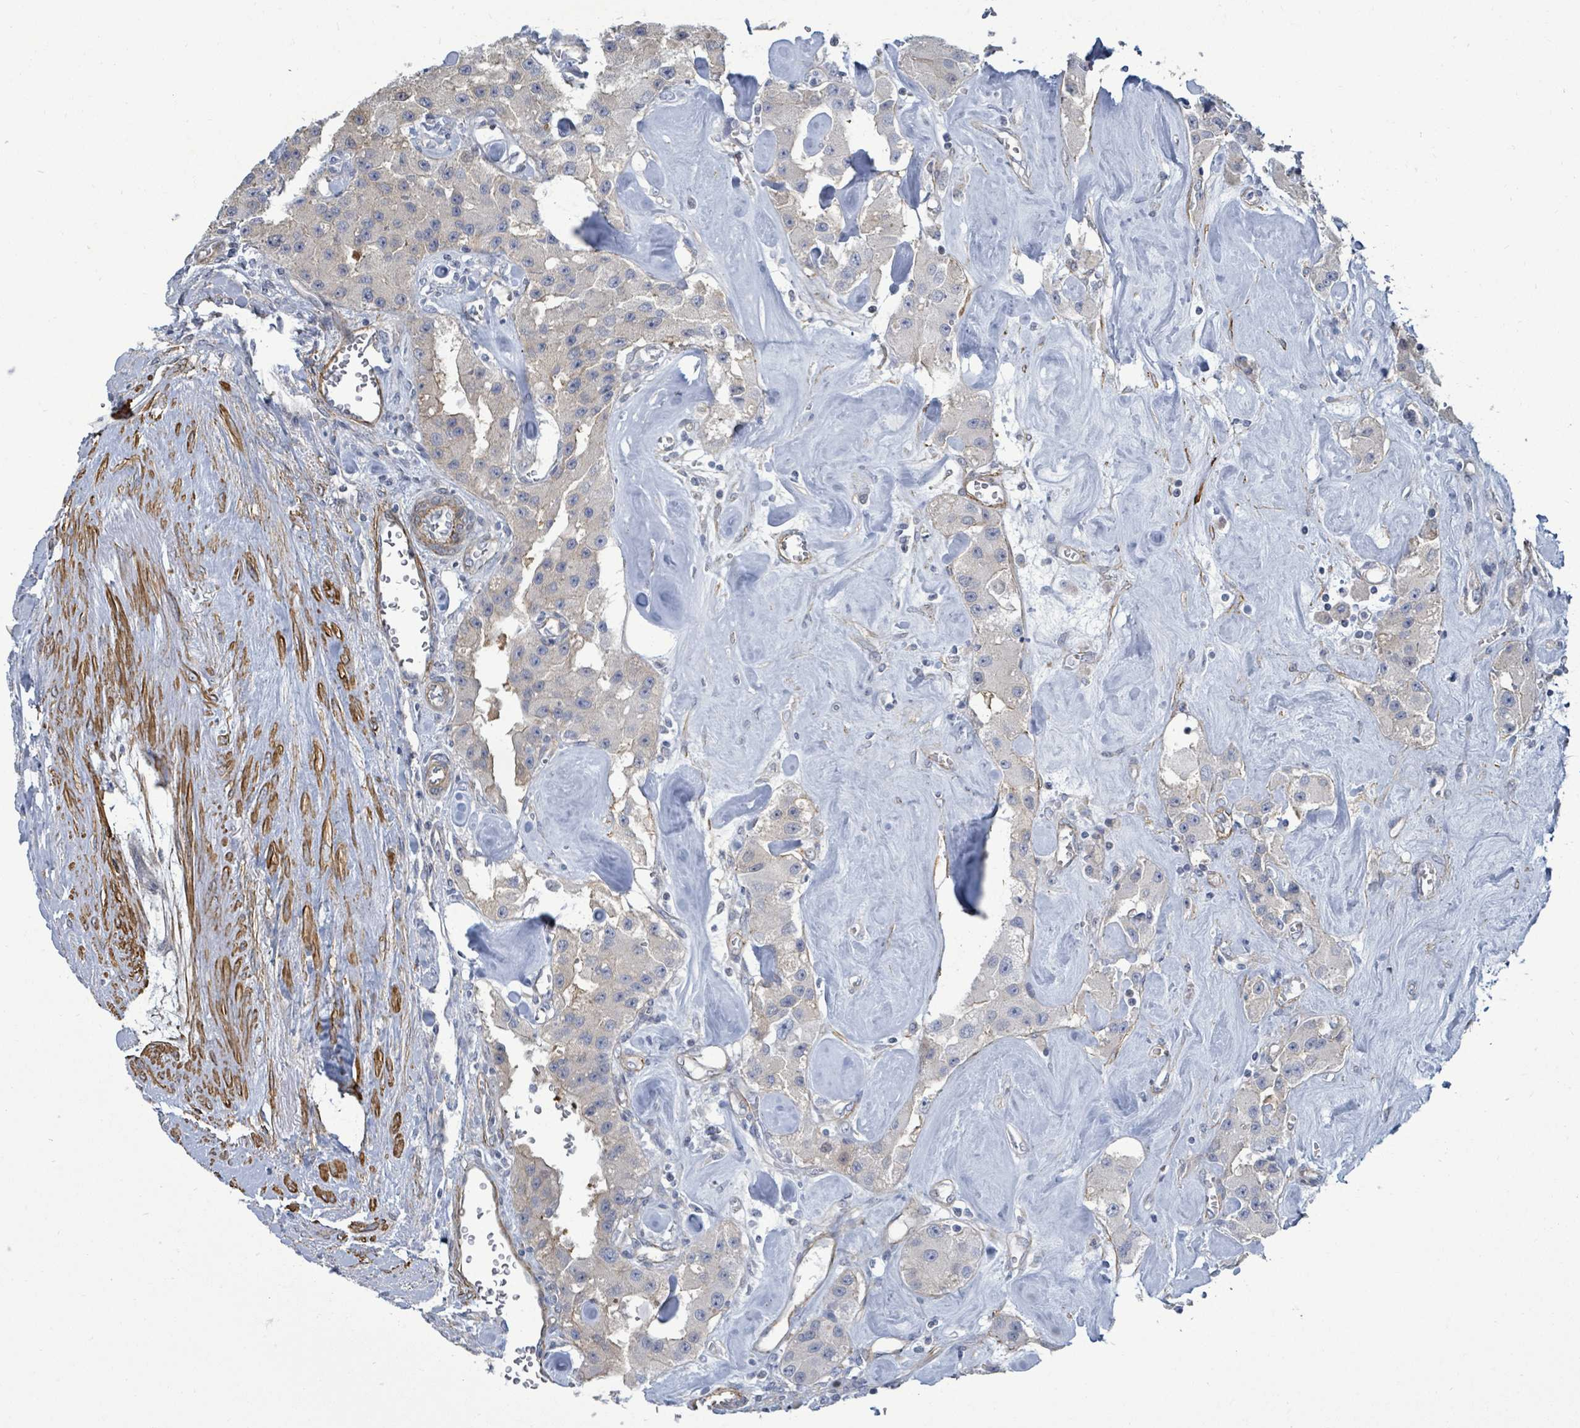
{"staining": {"intensity": "negative", "quantity": "none", "location": "none"}, "tissue": "carcinoid", "cell_type": "Tumor cells", "image_type": "cancer", "snomed": [{"axis": "morphology", "description": "Carcinoid, malignant, NOS"}, {"axis": "topography", "description": "Pancreas"}], "caption": "High magnification brightfield microscopy of carcinoid (malignant) stained with DAB (brown) and counterstained with hematoxylin (blue): tumor cells show no significant staining. (Stains: DAB IHC with hematoxylin counter stain, Microscopy: brightfield microscopy at high magnification).", "gene": "DMRTC1B", "patient": {"sex": "male", "age": 41}}